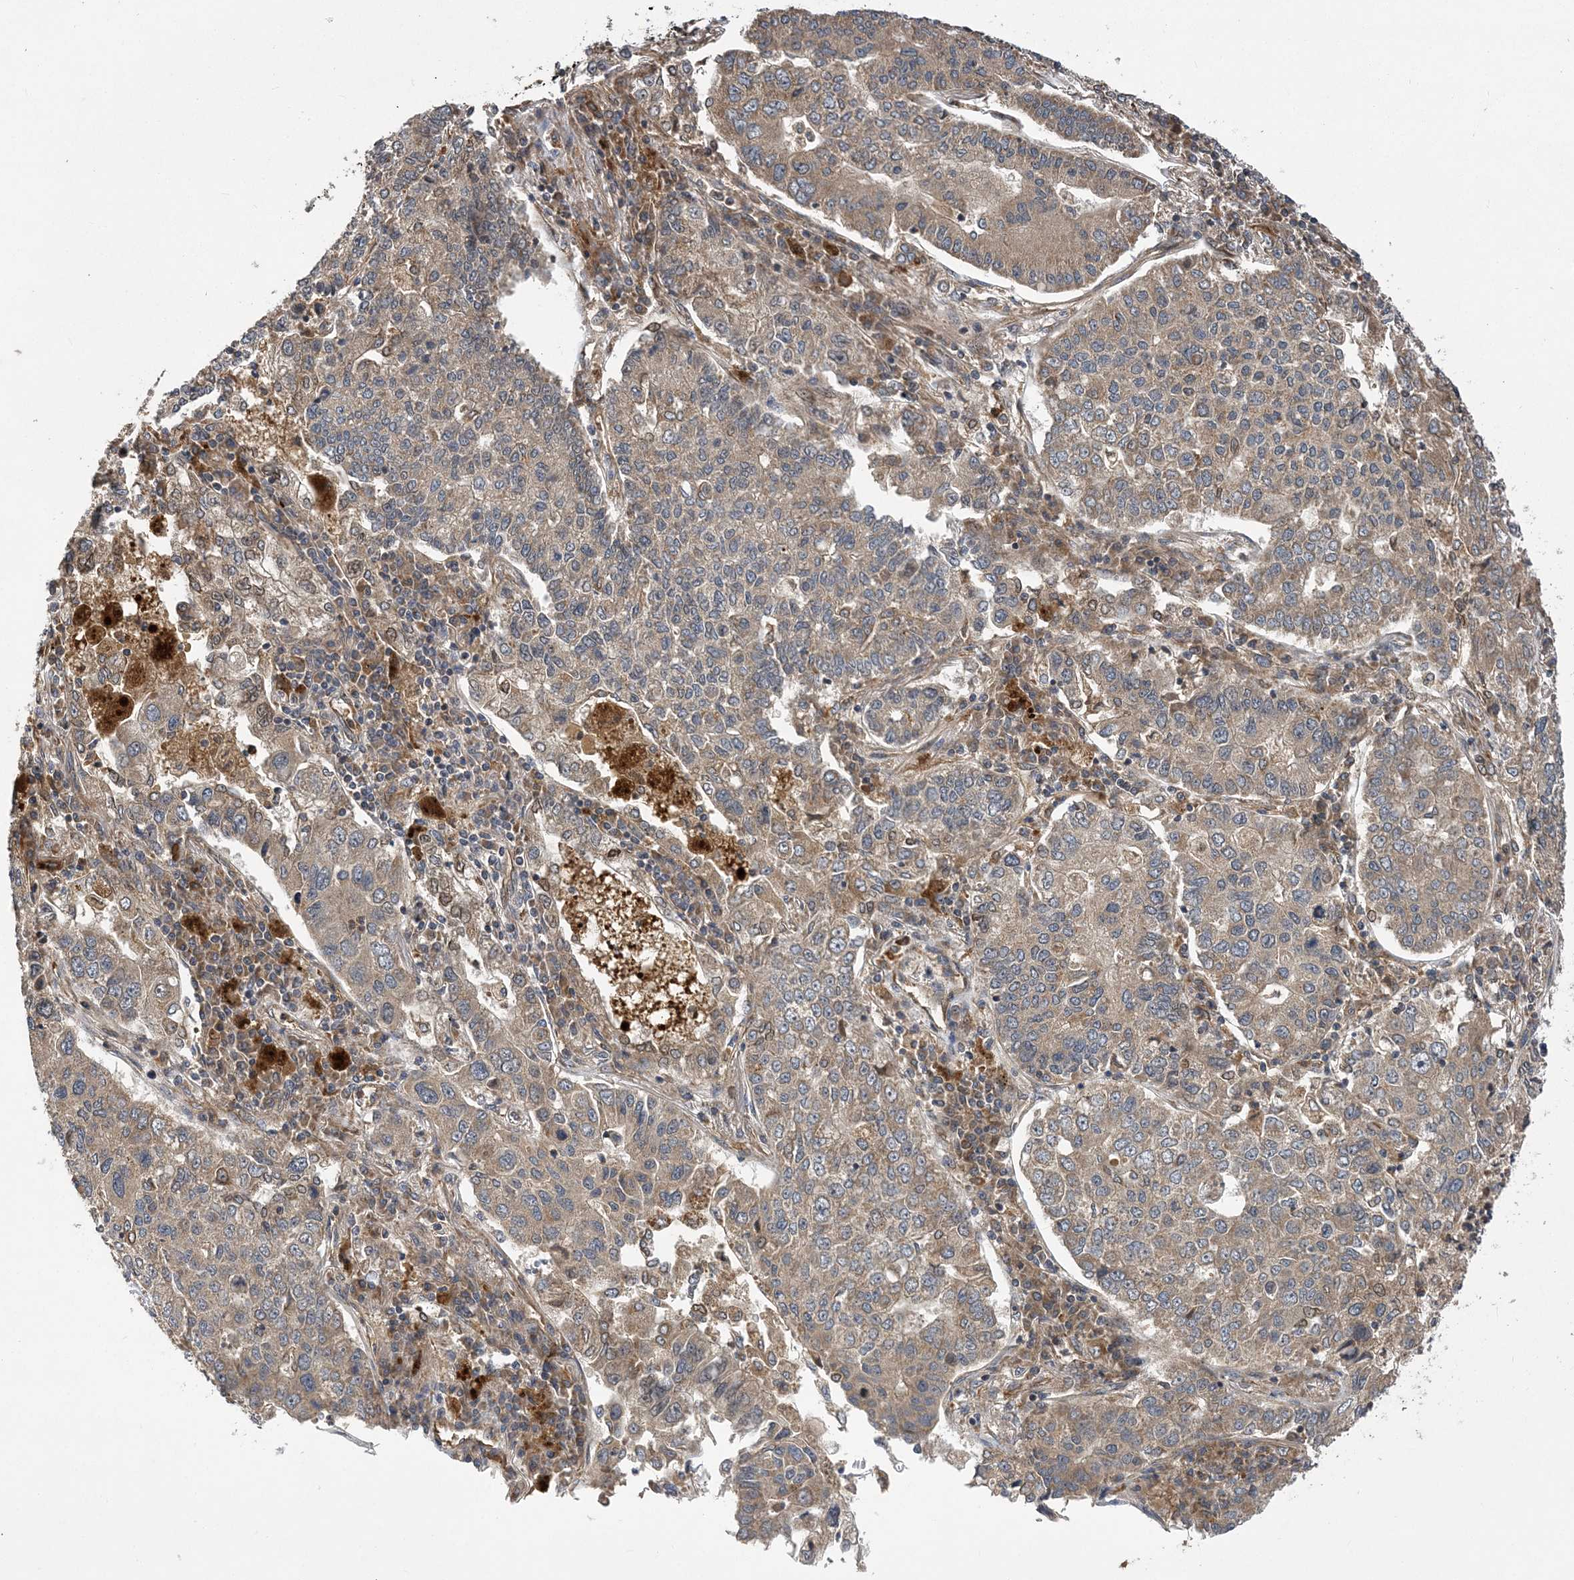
{"staining": {"intensity": "weak", "quantity": ">75%", "location": "cytoplasmic/membranous"}, "tissue": "lung cancer", "cell_type": "Tumor cells", "image_type": "cancer", "snomed": [{"axis": "morphology", "description": "Adenocarcinoma, NOS"}, {"axis": "topography", "description": "Lung"}], "caption": "A histopathology image of lung adenocarcinoma stained for a protein demonstrates weak cytoplasmic/membranous brown staining in tumor cells. (DAB IHC, brown staining for protein, blue staining for nuclei).", "gene": "ATG3", "patient": {"sex": "male", "age": 49}}